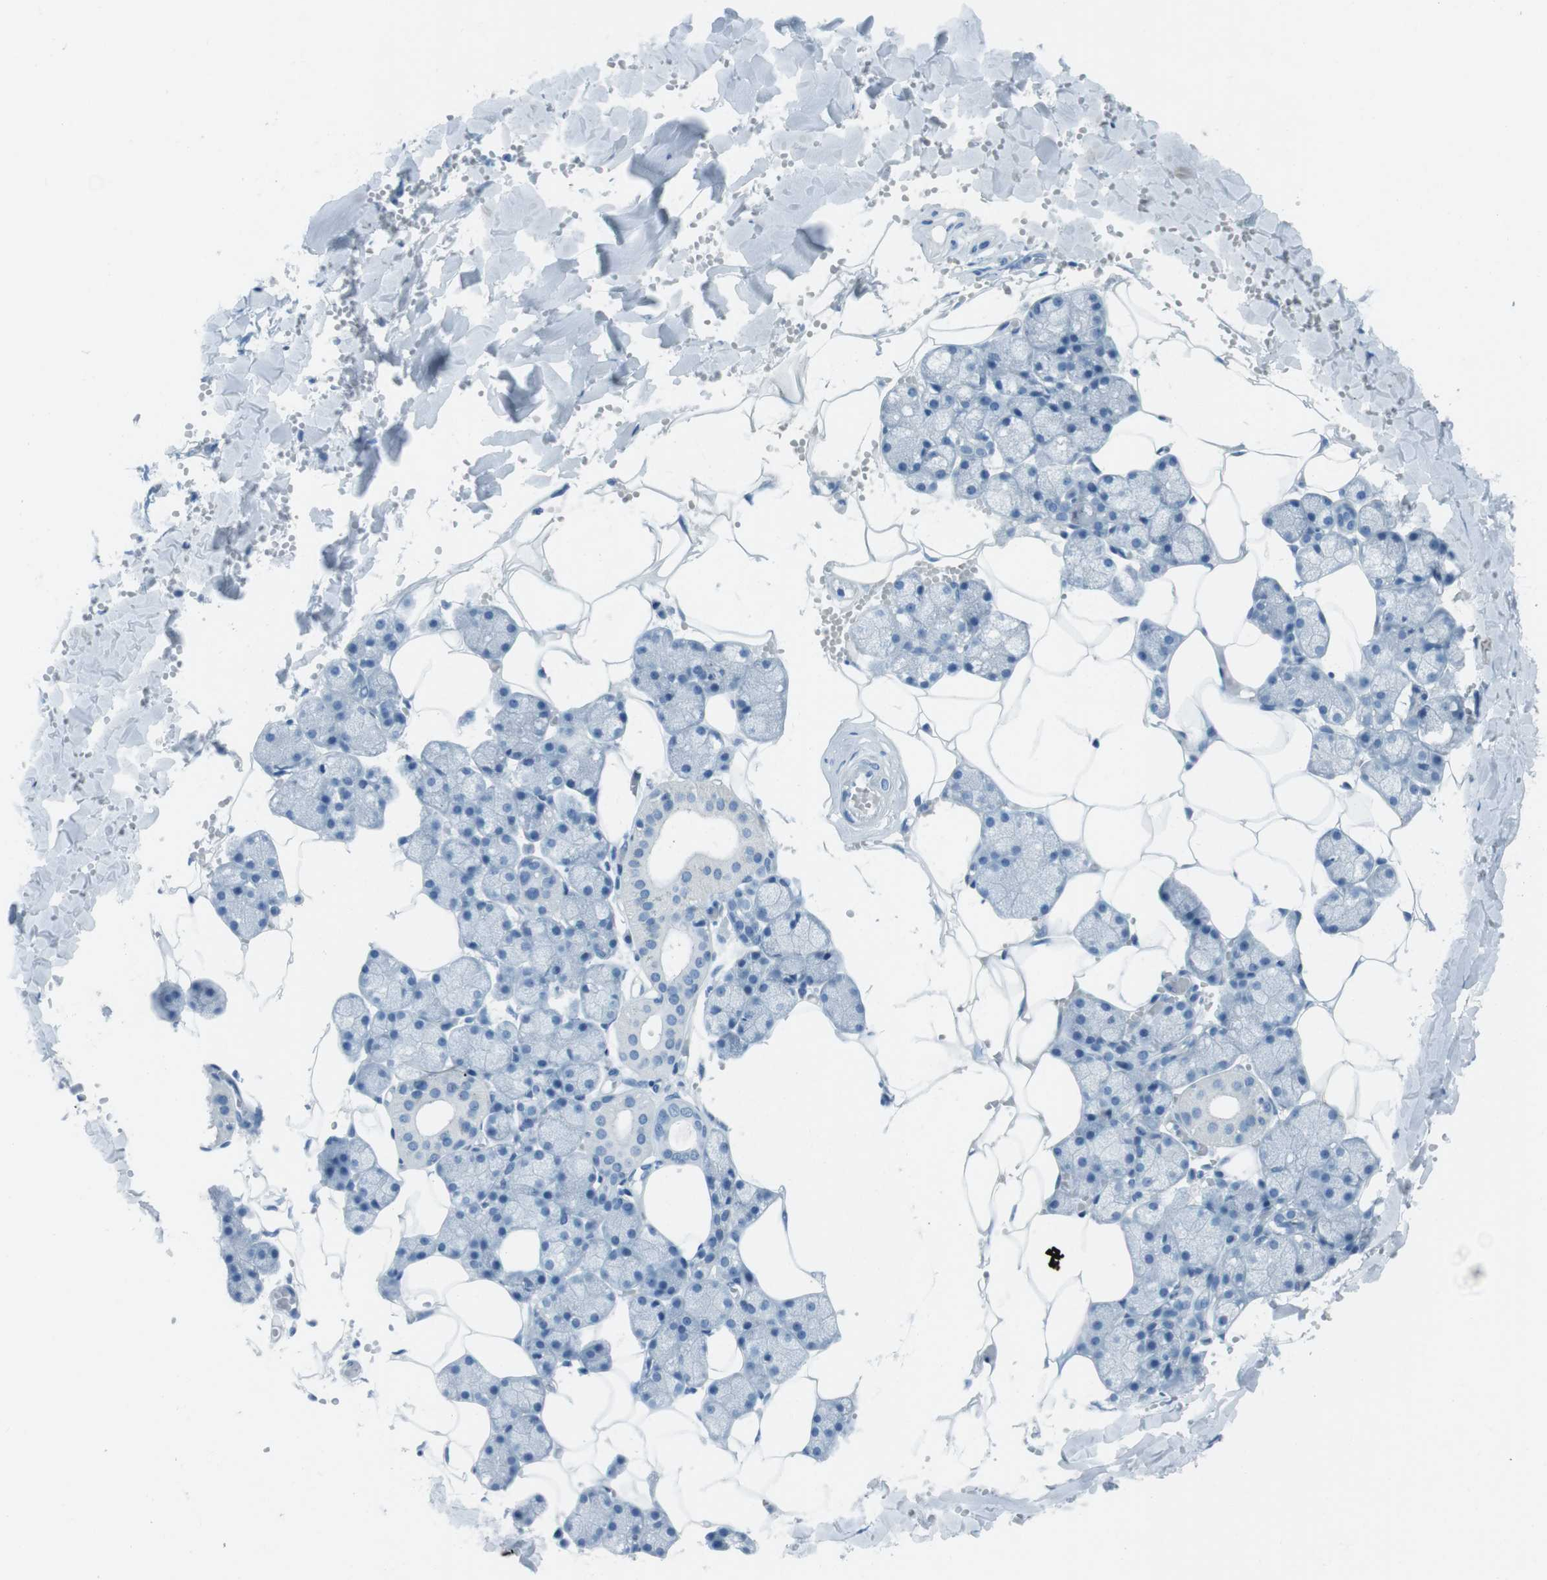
{"staining": {"intensity": "negative", "quantity": "none", "location": "none"}, "tissue": "salivary gland", "cell_type": "Glandular cells", "image_type": "normal", "snomed": [{"axis": "morphology", "description": "Normal tissue, NOS"}, {"axis": "topography", "description": "Salivary gland"}], "caption": "High magnification brightfield microscopy of benign salivary gland stained with DAB (brown) and counterstained with hematoxylin (blue): glandular cells show no significant staining.", "gene": "TMEM207", "patient": {"sex": "male", "age": 62}}